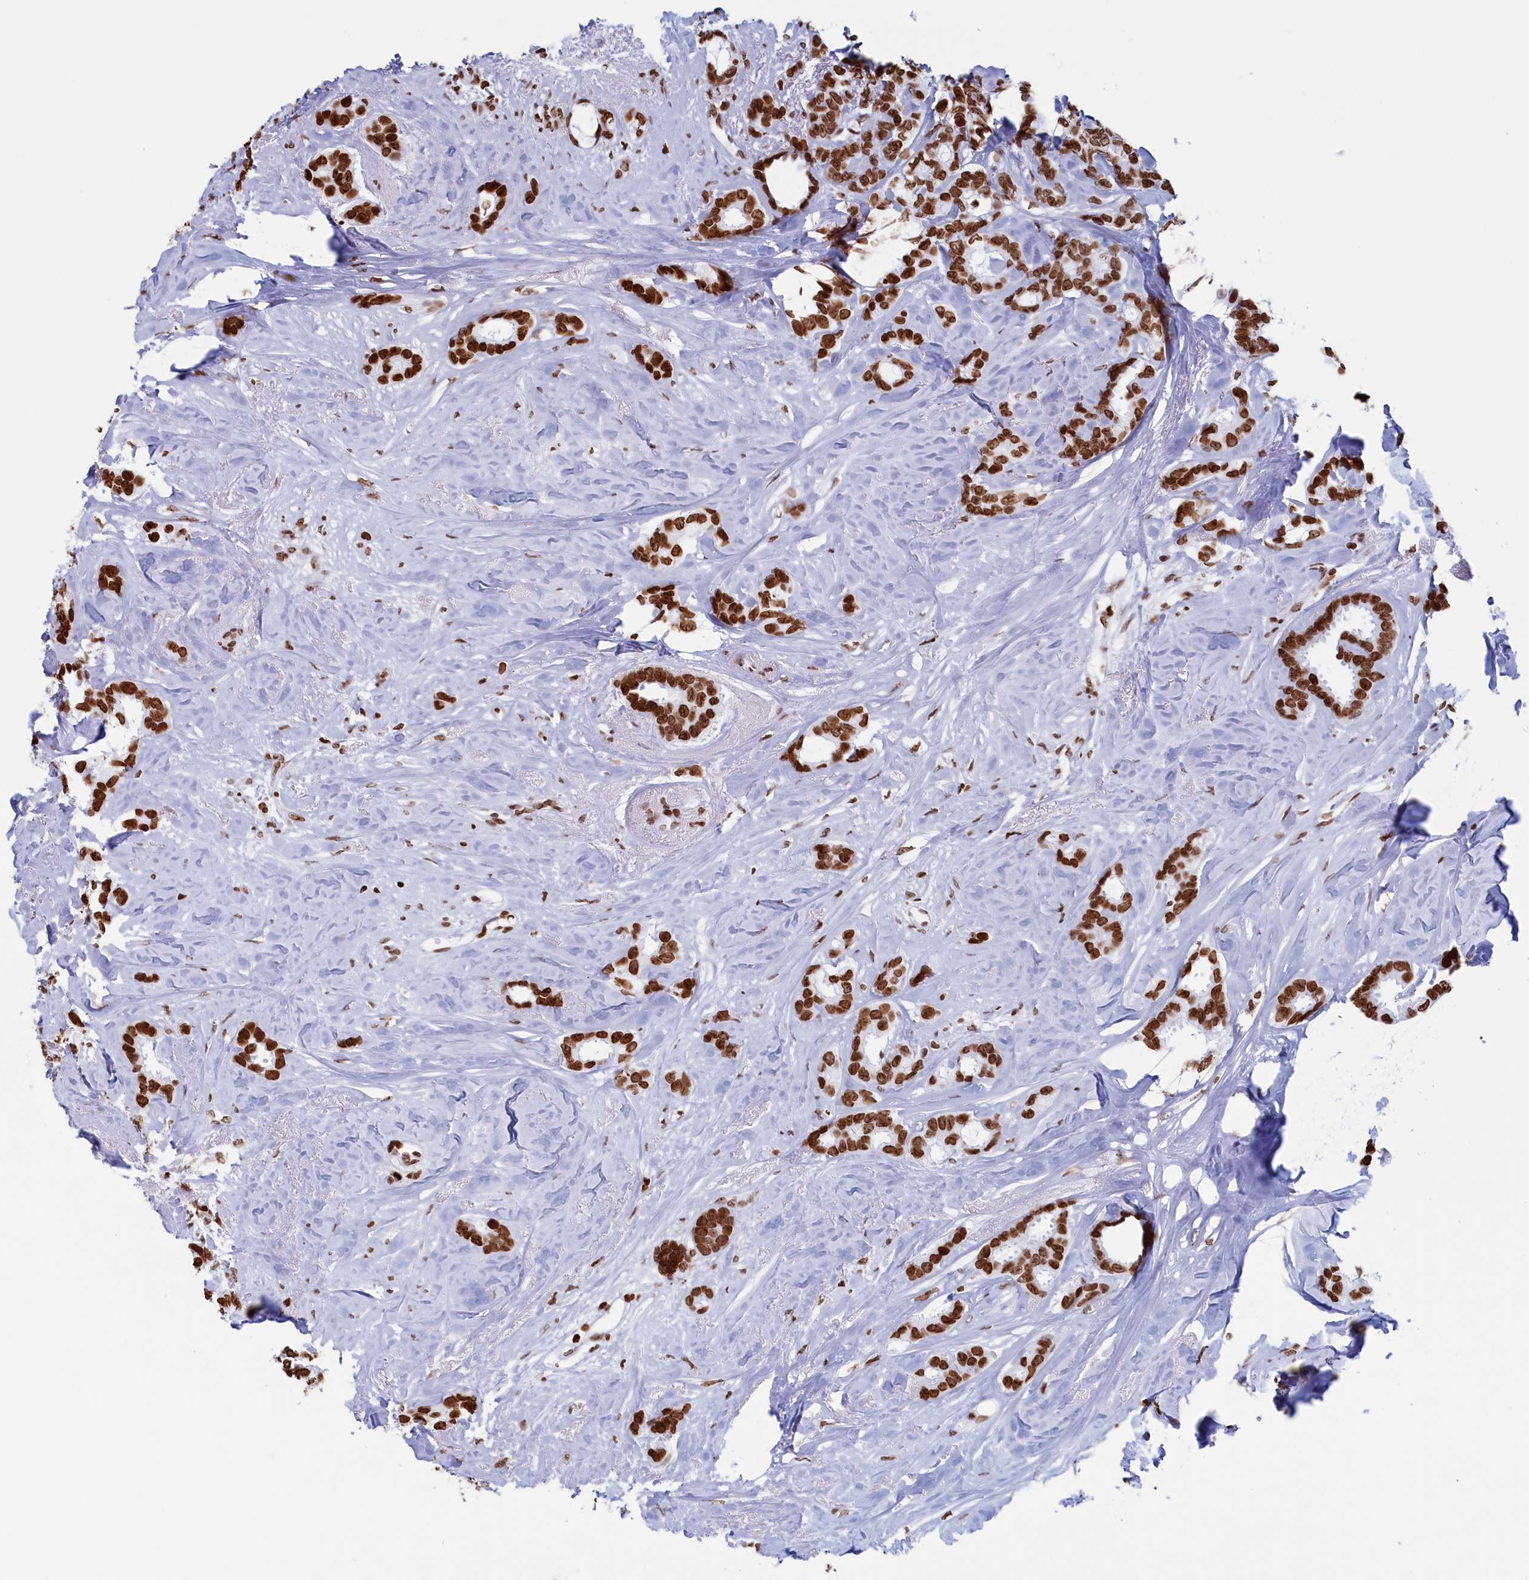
{"staining": {"intensity": "strong", "quantity": ">75%", "location": "nuclear"}, "tissue": "breast cancer", "cell_type": "Tumor cells", "image_type": "cancer", "snomed": [{"axis": "morphology", "description": "Duct carcinoma"}, {"axis": "topography", "description": "Breast"}], "caption": "IHC image of neoplastic tissue: breast cancer (infiltrating ductal carcinoma) stained using immunohistochemistry (IHC) shows high levels of strong protein expression localized specifically in the nuclear of tumor cells, appearing as a nuclear brown color.", "gene": "APOBEC3A", "patient": {"sex": "female", "age": 87}}